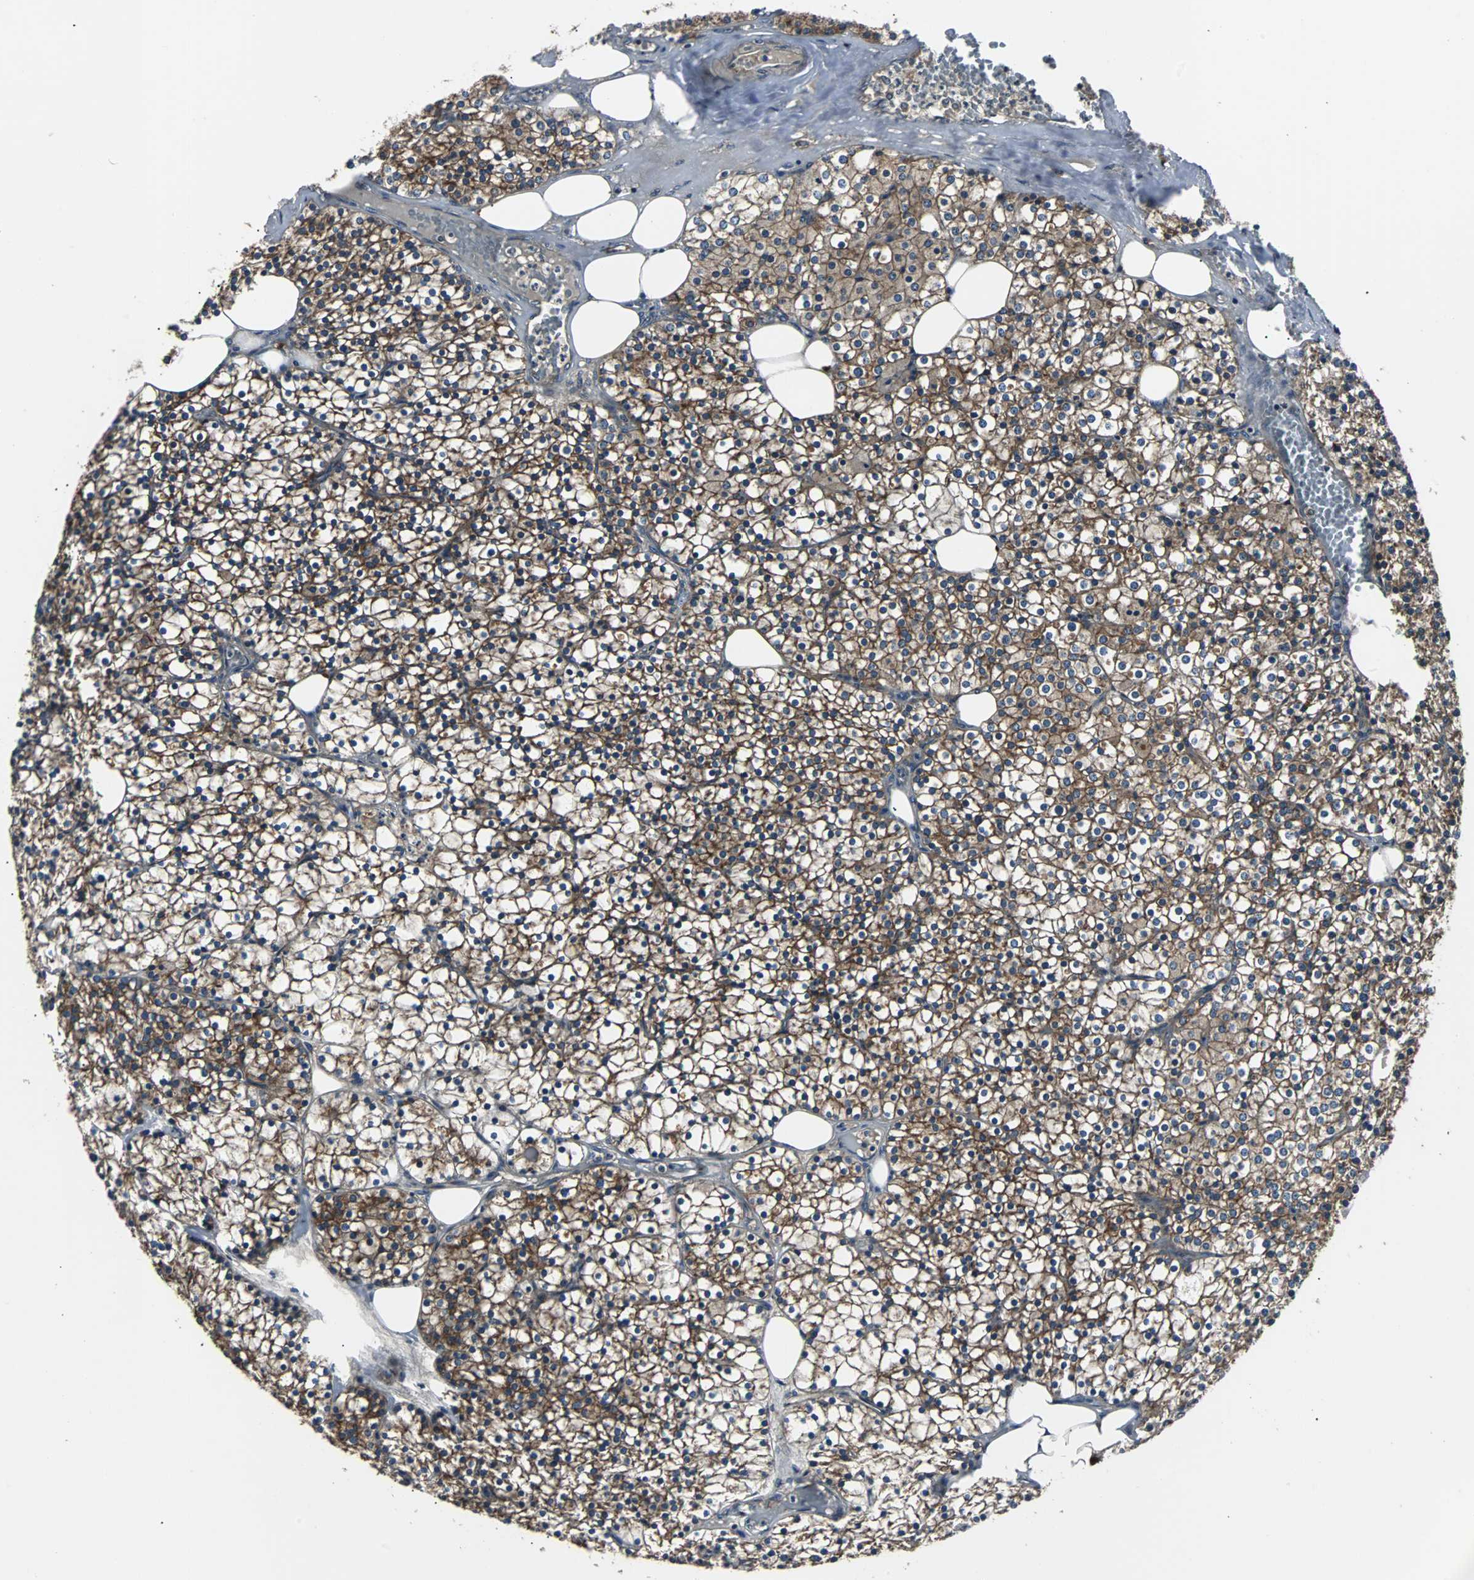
{"staining": {"intensity": "moderate", "quantity": ">75%", "location": "cytoplasmic/membranous"}, "tissue": "parathyroid gland", "cell_type": "Glandular cells", "image_type": "normal", "snomed": [{"axis": "morphology", "description": "Normal tissue, NOS"}, {"axis": "topography", "description": "Parathyroid gland"}], "caption": "Unremarkable parathyroid gland shows moderate cytoplasmic/membranous staining in approximately >75% of glandular cells, visualized by immunohistochemistry. The protein of interest is shown in brown color, while the nuclei are stained blue.", "gene": "ARF1", "patient": {"sex": "female", "age": 63}}